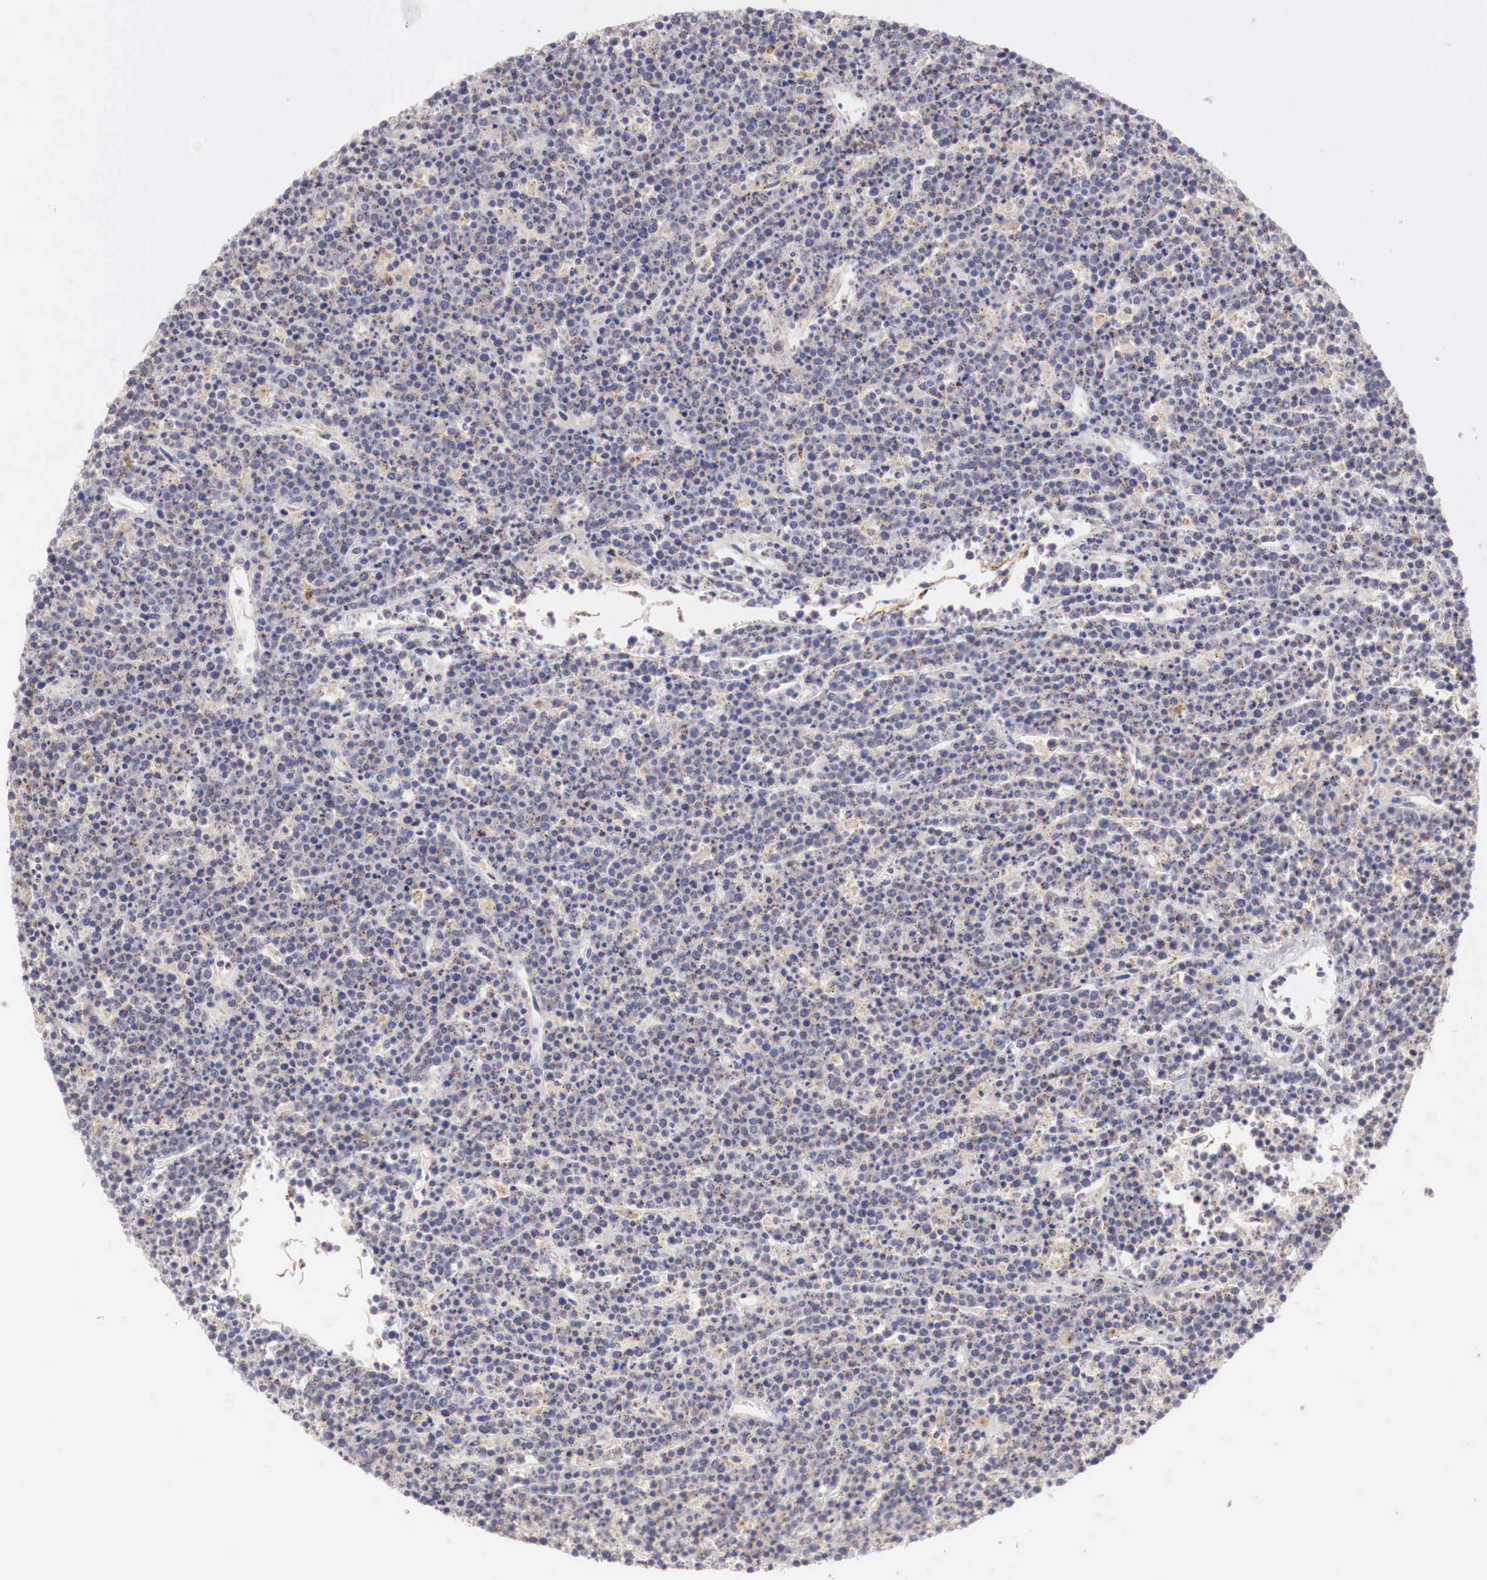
{"staining": {"intensity": "moderate", "quantity": "<25%", "location": "cytoplasmic/membranous"}, "tissue": "lymphoma", "cell_type": "Tumor cells", "image_type": "cancer", "snomed": [{"axis": "morphology", "description": "Malignant lymphoma, non-Hodgkin's type, High grade"}, {"axis": "topography", "description": "Ovary"}], "caption": "About <25% of tumor cells in human lymphoma exhibit moderate cytoplasmic/membranous protein staining as visualized by brown immunohistochemical staining.", "gene": "GLA", "patient": {"sex": "female", "age": 56}}